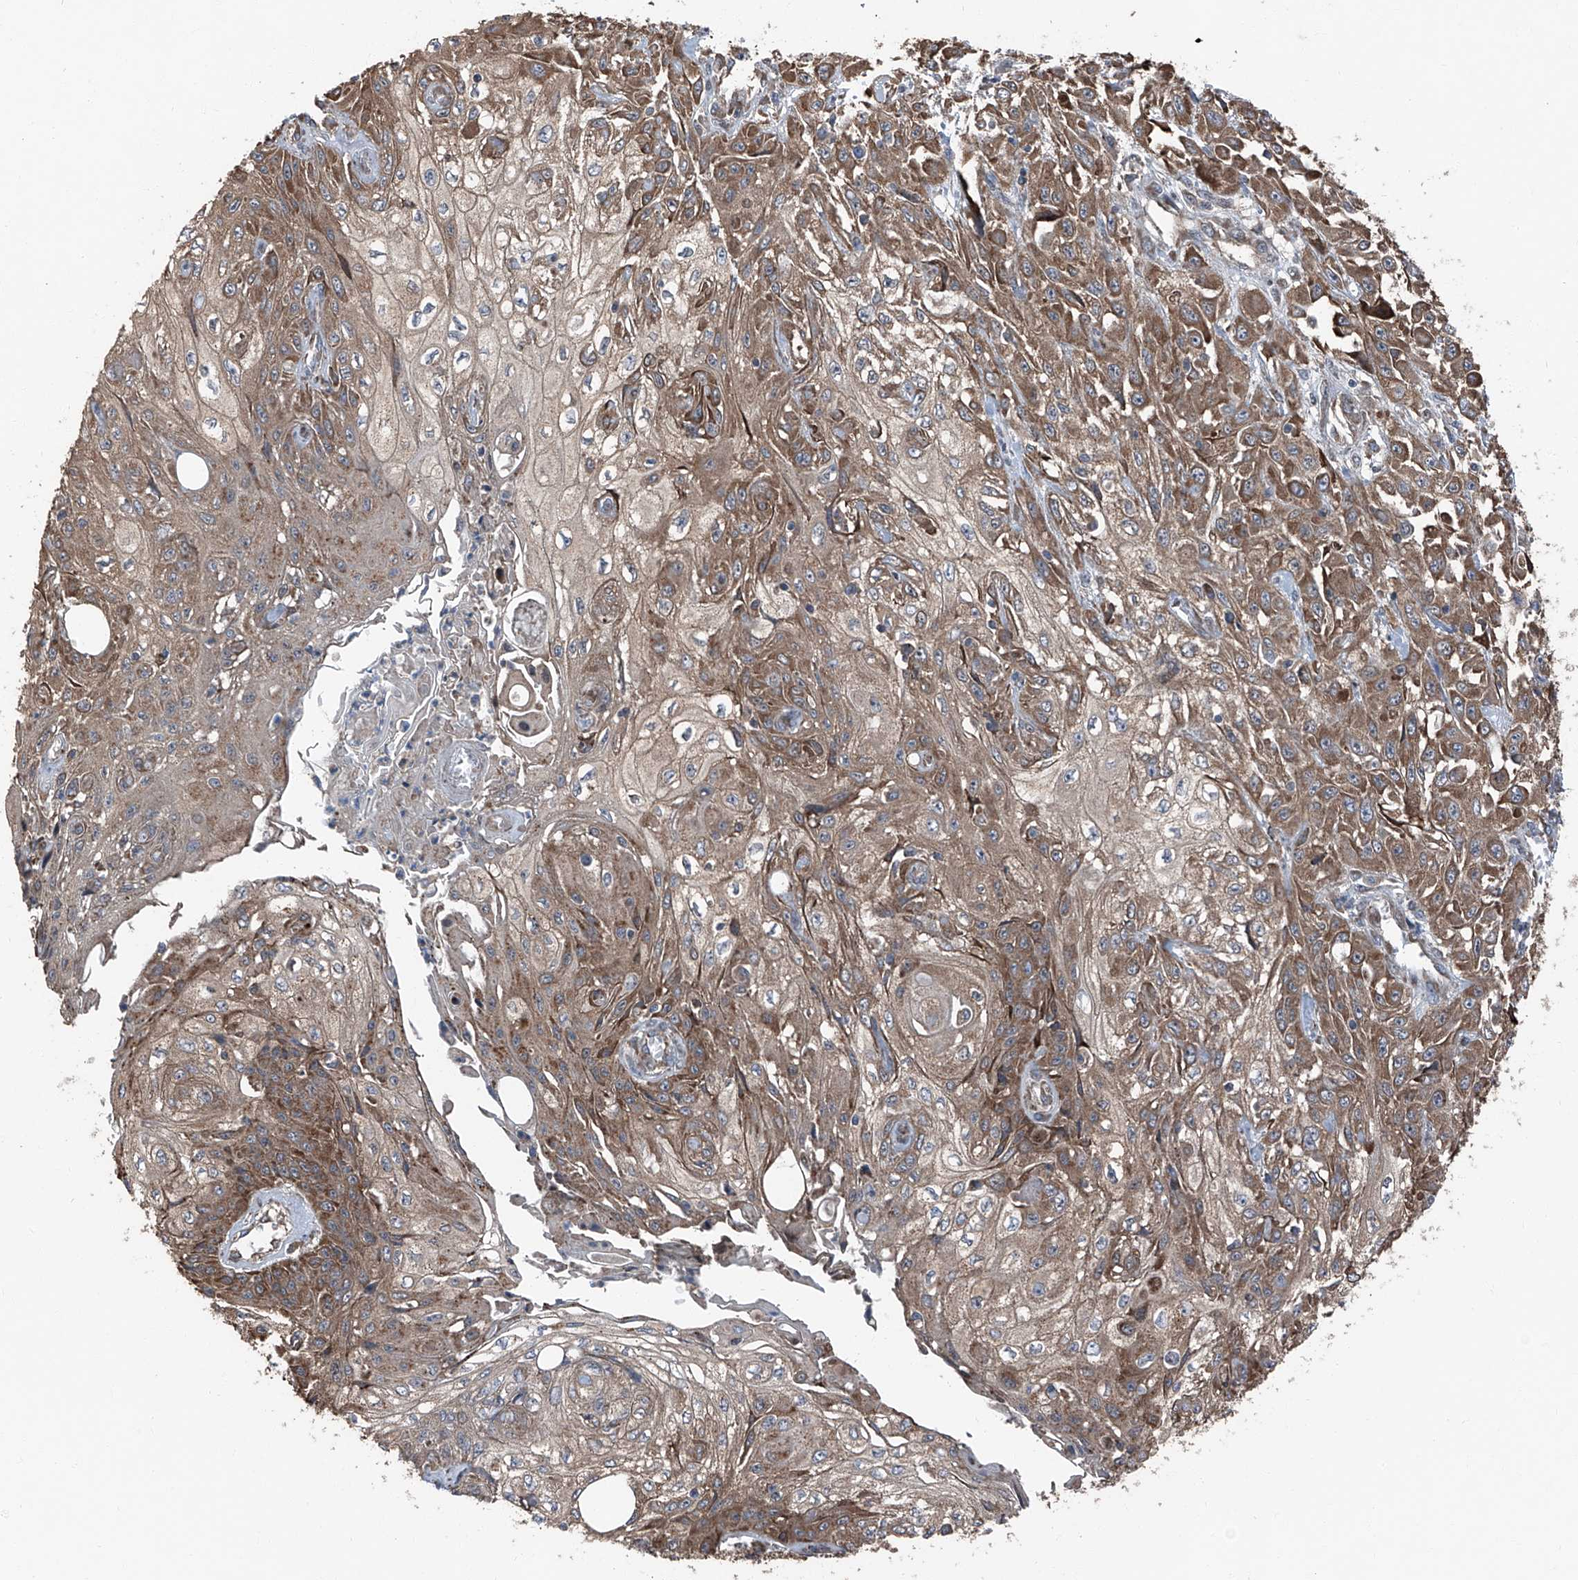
{"staining": {"intensity": "moderate", "quantity": ">75%", "location": "cytoplasmic/membranous"}, "tissue": "skin cancer", "cell_type": "Tumor cells", "image_type": "cancer", "snomed": [{"axis": "morphology", "description": "Squamous cell carcinoma, NOS"}, {"axis": "morphology", "description": "Squamous cell carcinoma, metastatic, NOS"}, {"axis": "topography", "description": "Skin"}, {"axis": "topography", "description": "Lymph node"}], "caption": "Tumor cells display moderate cytoplasmic/membranous expression in approximately >75% of cells in skin cancer. The protein is shown in brown color, while the nuclei are stained blue.", "gene": "LIMK1", "patient": {"sex": "male", "age": 75}}